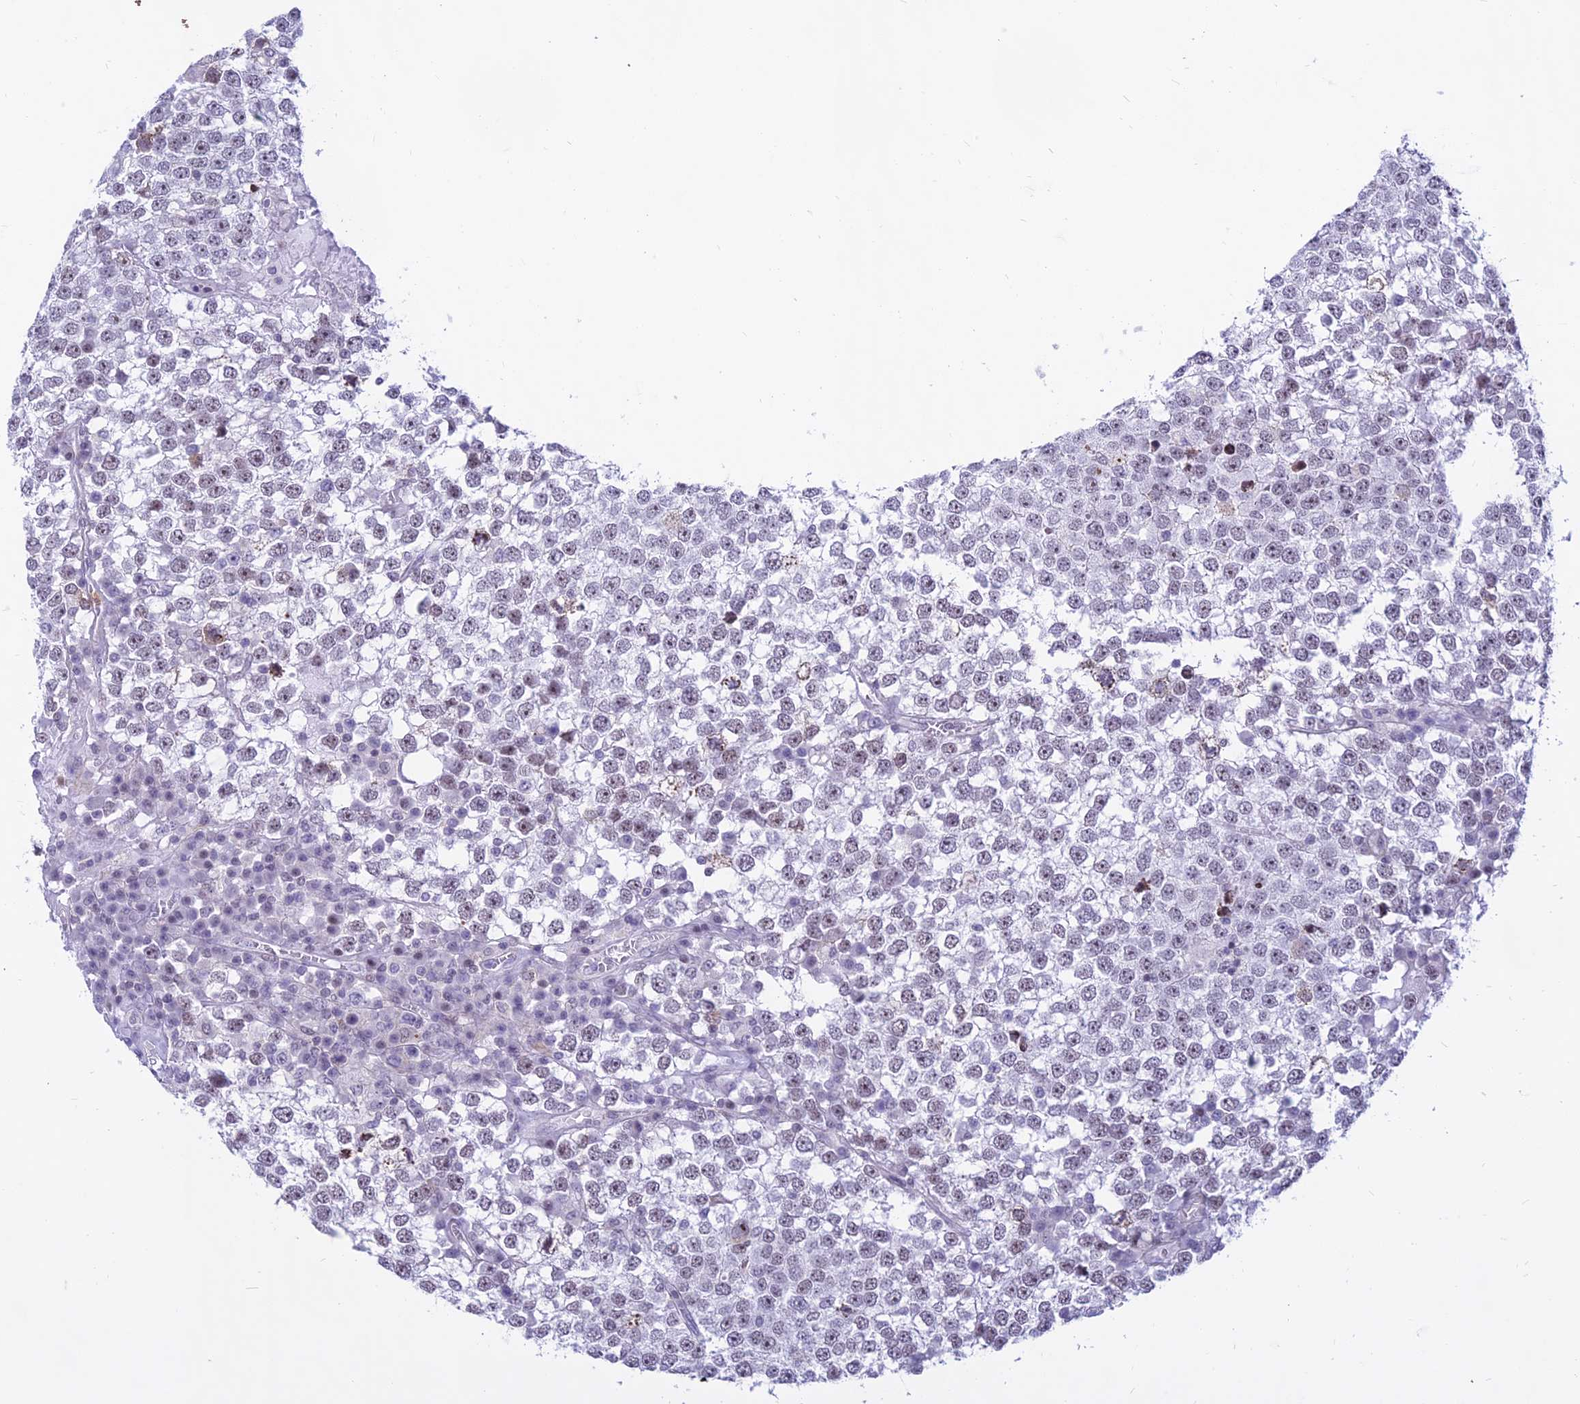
{"staining": {"intensity": "weak", "quantity": "25%-75%", "location": "nuclear"}, "tissue": "testis cancer", "cell_type": "Tumor cells", "image_type": "cancer", "snomed": [{"axis": "morphology", "description": "Seminoma, NOS"}, {"axis": "topography", "description": "Testis"}], "caption": "The immunohistochemical stain shows weak nuclear expression in tumor cells of seminoma (testis) tissue.", "gene": "KRR1", "patient": {"sex": "male", "age": 65}}